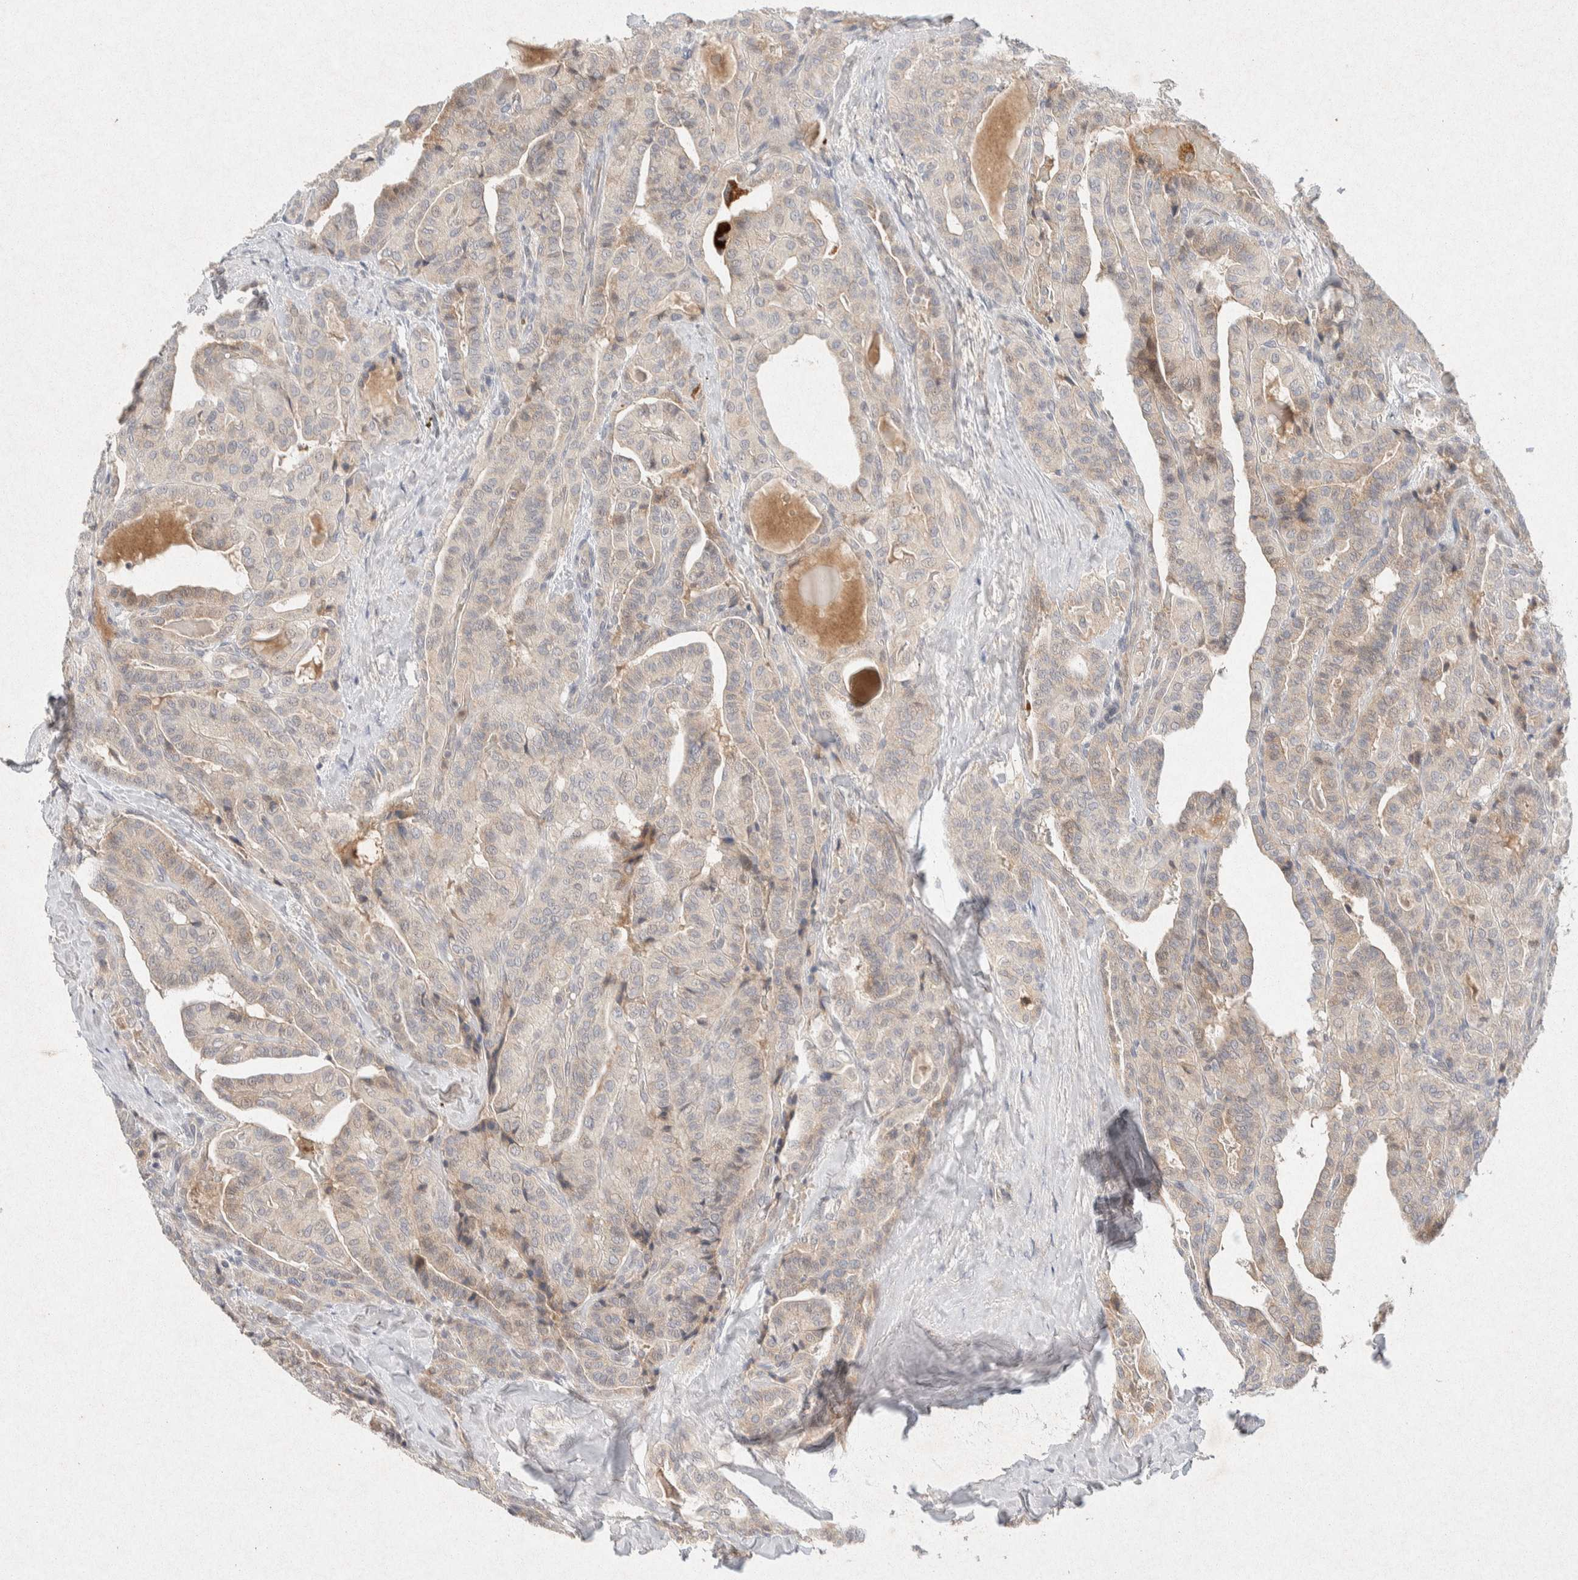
{"staining": {"intensity": "weak", "quantity": "<25%", "location": "cytoplasmic/membranous"}, "tissue": "thyroid cancer", "cell_type": "Tumor cells", "image_type": "cancer", "snomed": [{"axis": "morphology", "description": "Papillary adenocarcinoma, NOS"}, {"axis": "topography", "description": "Thyroid gland"}], "caption": "Image shows no protein expression in tumor cells of papillary adenocarcinoma (thyroid) tissue.", "gene": "GNAI1", "patient": {"sex": "male", "age": 77}}